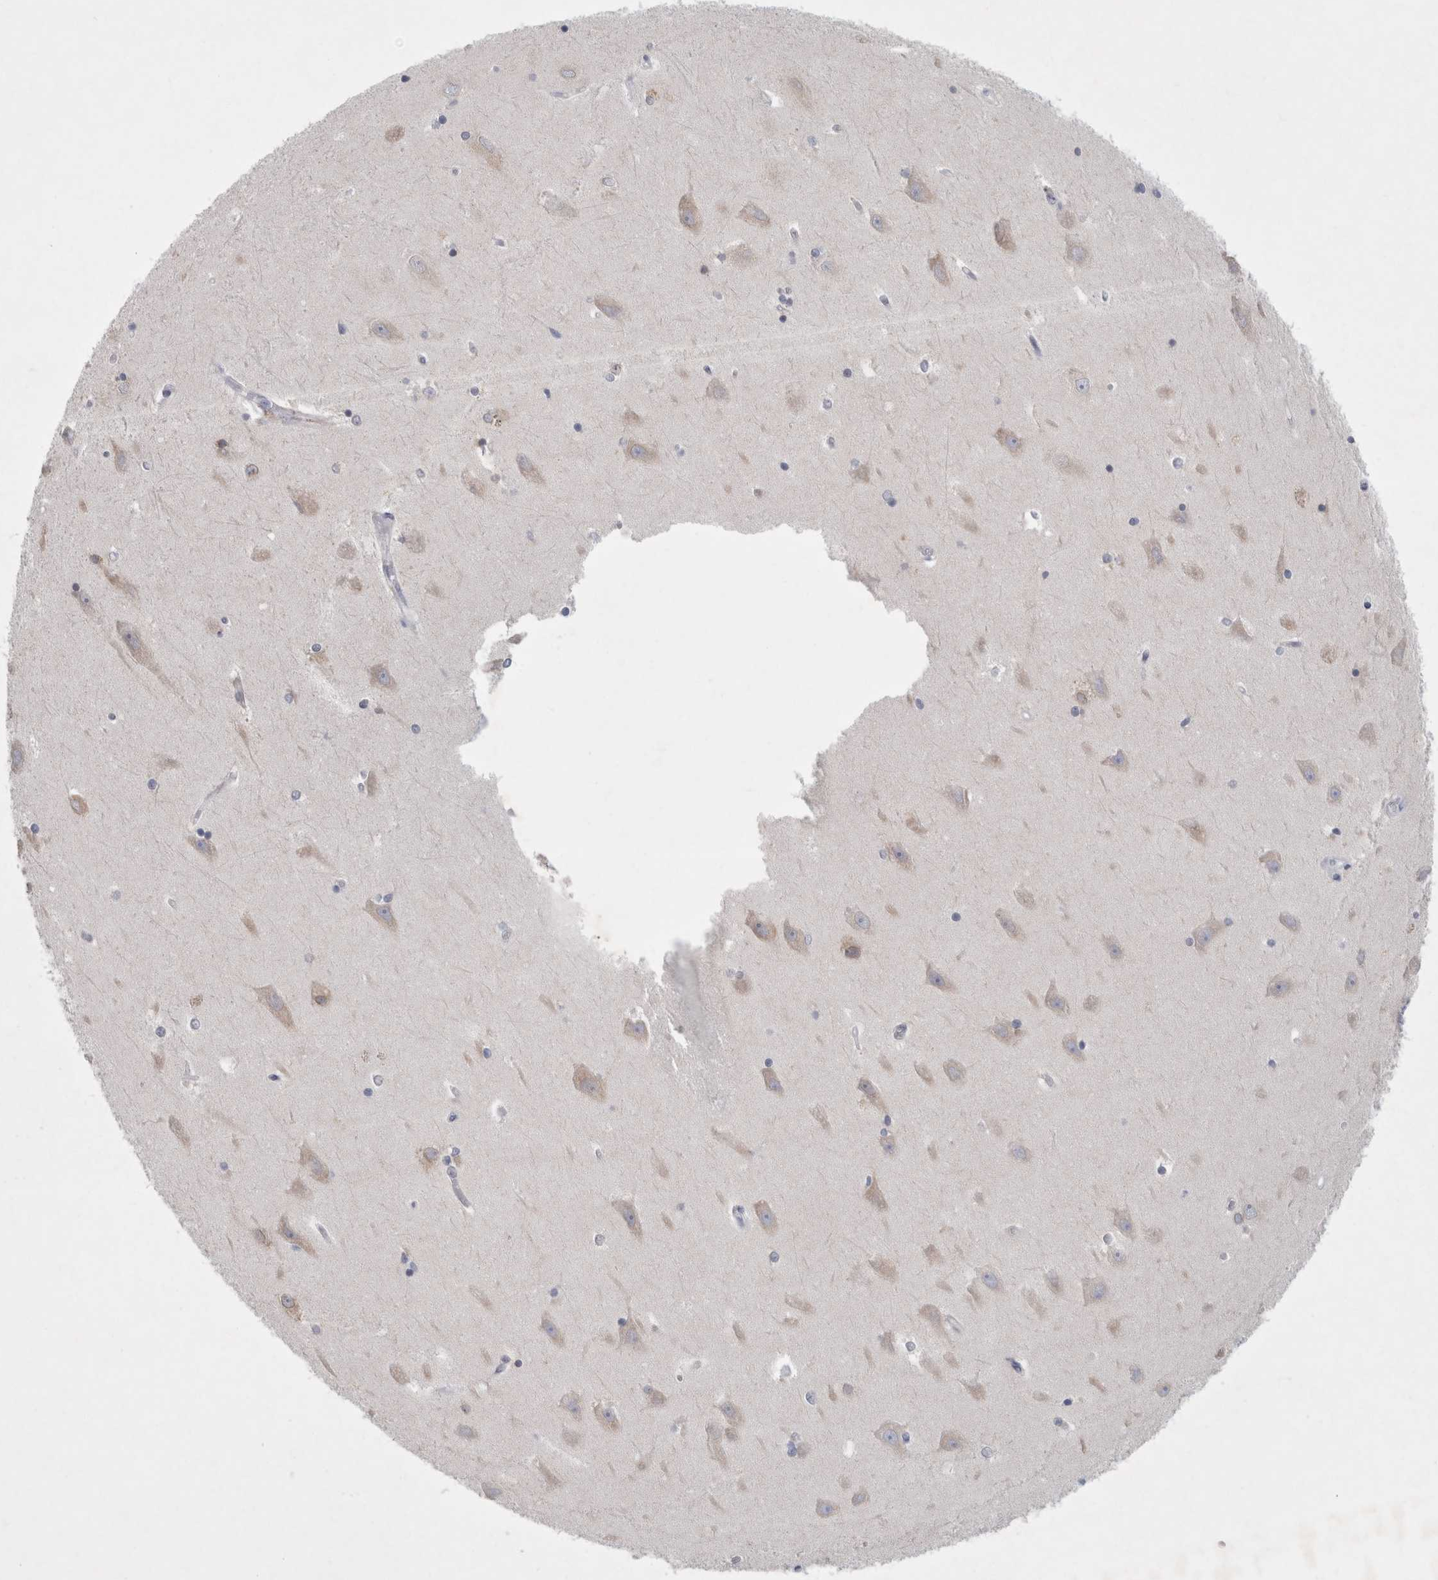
{"staining": {"intensity": "weak", "quantity": "<25%", "location": "cytoplasmic/membranous"}, "tissue": "hippocampus", "cell_type": "Glial cells", "image_type": "normal", "snomed": [{"axis": "morphology", "description": "Normal tissue, NOS"}, {"axis": "topography", "description": "Hippocampus"}], "caption": "This is an immunohistochemistry (IHC) histopathology image of benign human hippocampus. There is no staining in glial cells.", "gene": "NIPA1", "patient": {"sex": "male", "age": 45}}